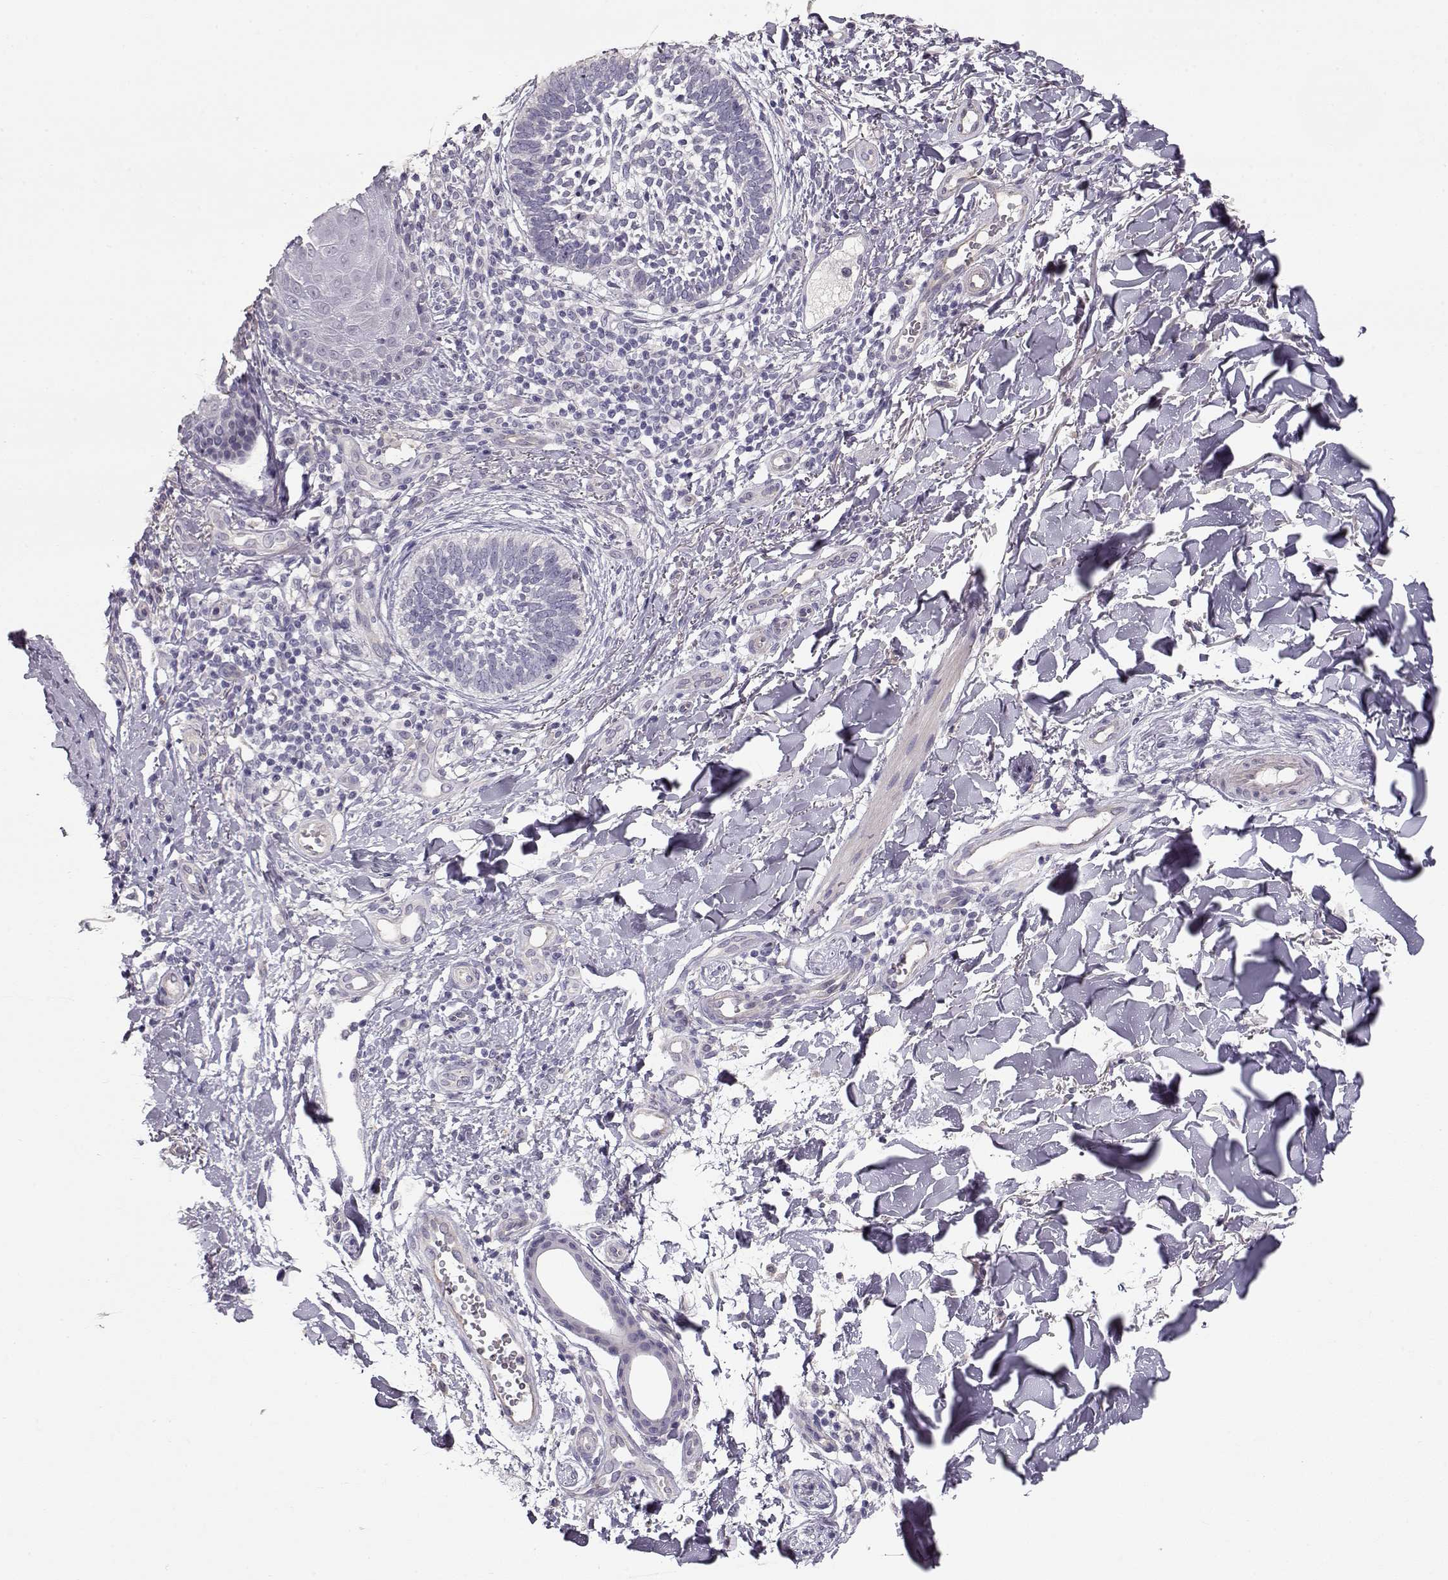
{"staining": {"intensity": "negative", "quantity": "none", "location": "none"}, "tissue": "skin cancer", "cell_type": "Tumor cells", "image_type": "cancer", "snomed": [{"axis": "morphology", "description": "Normal tissue, NOS"}, {"axis": "morphology", "description": "Basal cell carcinoma"}, {"axis": "topography", "description": "Skin"}], "caption": "A high-resolution photomicrograph shows immunohistochemistry (IHC) staining of skin cancer (basal cell carcinoma), which shows no significant positivity in tumor cells.", "gene": "SLC18A1", "patient": {"sex": "male", "age": 46}}